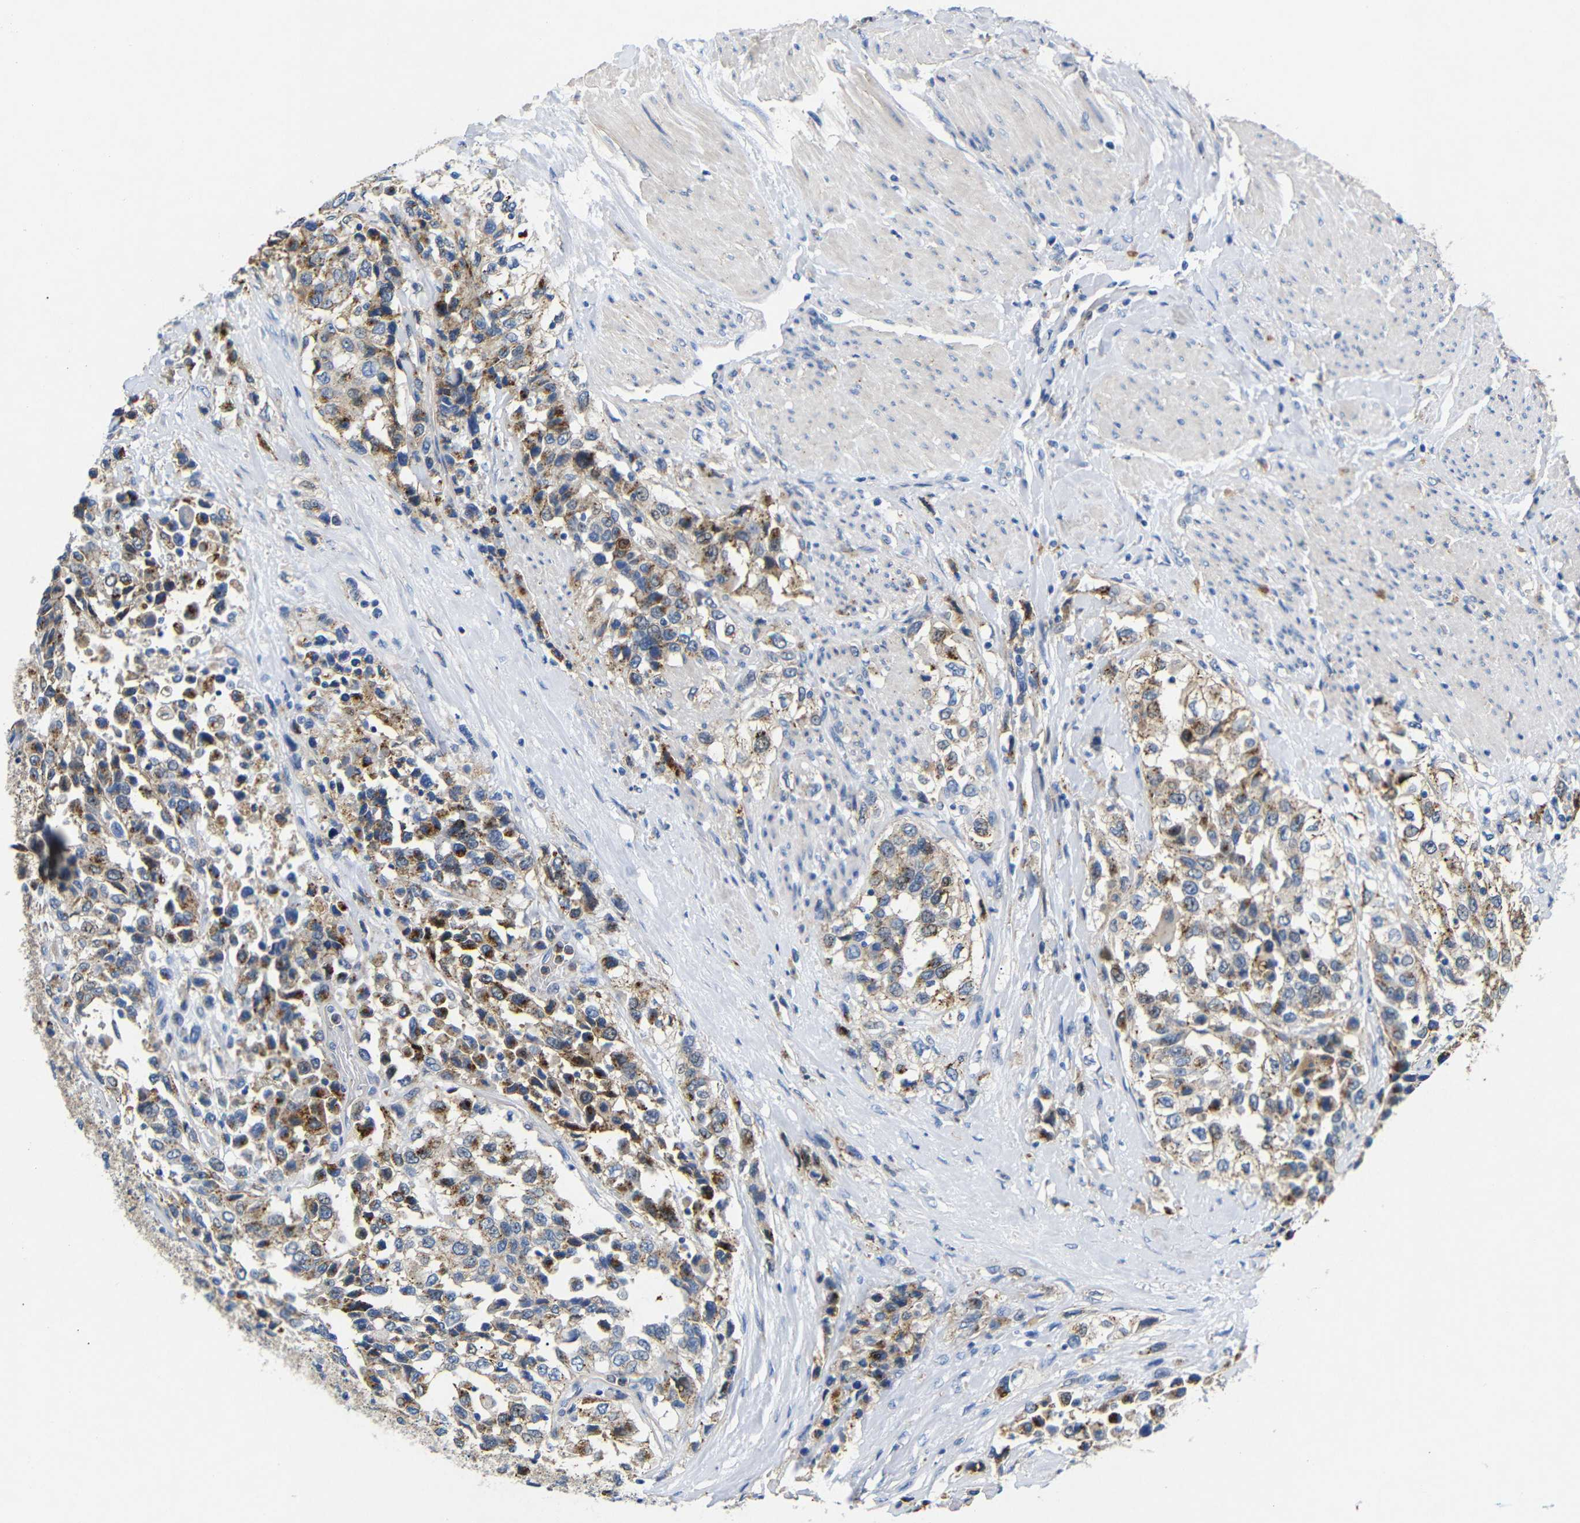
{"staining": {"intensity": "moderate", "quantity": "25%-75%", "location": "cytoplasmic/membranous"}, "tissue": "urothelial cancer", "cell_type": "Tumor cells", "image_type": "cancer", "snomed": [{"axis": "morphology", "description": "Urothelial carcinoma, High grade"}, {"axis": "topography", "description": "Urinary bladder"}], "caption": "High-magnification brightfield microscopy of urothelial cancer stained with DAB (3,3'-diaminobenzidine) (brown) and counterstained with hematoxylin (blue). tumor cells exhibit moderate cytoplasmic/membranous staining is seen in about25%-75% of cells. The staining is performed using DAB brown chromogen to label protein expression. The nuclei are counter-stained blue using hematoxylin.", "gene": "SDCBP", "patient": {"sex": "female", "age": 80}}